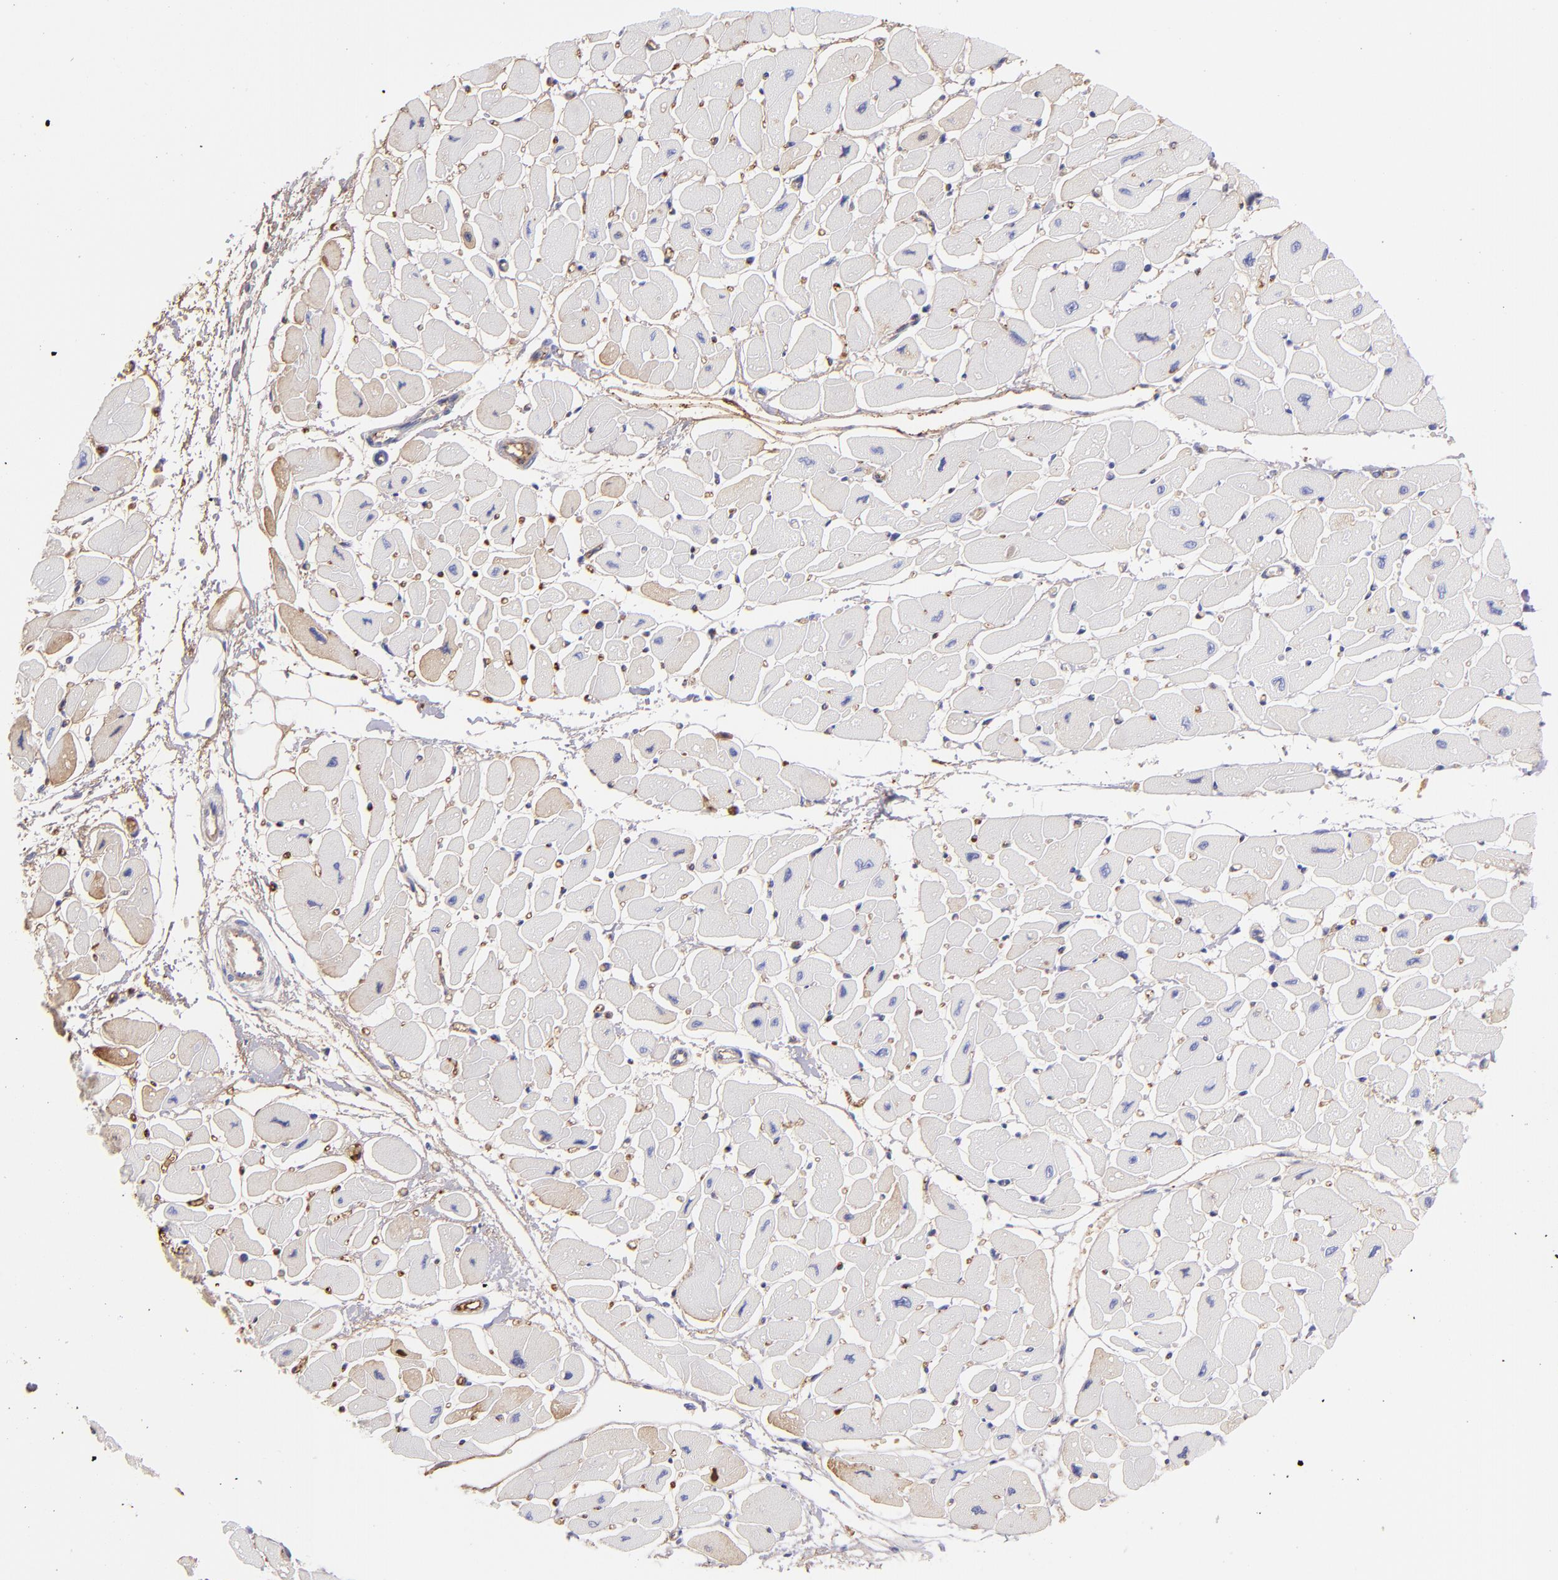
{"staining": {"intensity": "weak", "quantity": "<25%", "location": "cytoplasmic/membranous"}, "tissue": "heart muscle", "cell_type": "Cardiomyocytes", "image_type": "normal", "snomed": [{"axis": "morphology", "description": "Normal tissue, NOS"}, {"axis": "topography", "description": "Heart"}], "caption": "Heart muscle was stained to show a protein in brown. There is no significant expression in cardiomyocytes. The staining was performed using DAB to visualize the protein expression in brown, while the nuclei were stained in blue with hematoxylin (Magnification: 20x).", "gene": "FGB", "patient": {"sex": "female", "age": 54}}